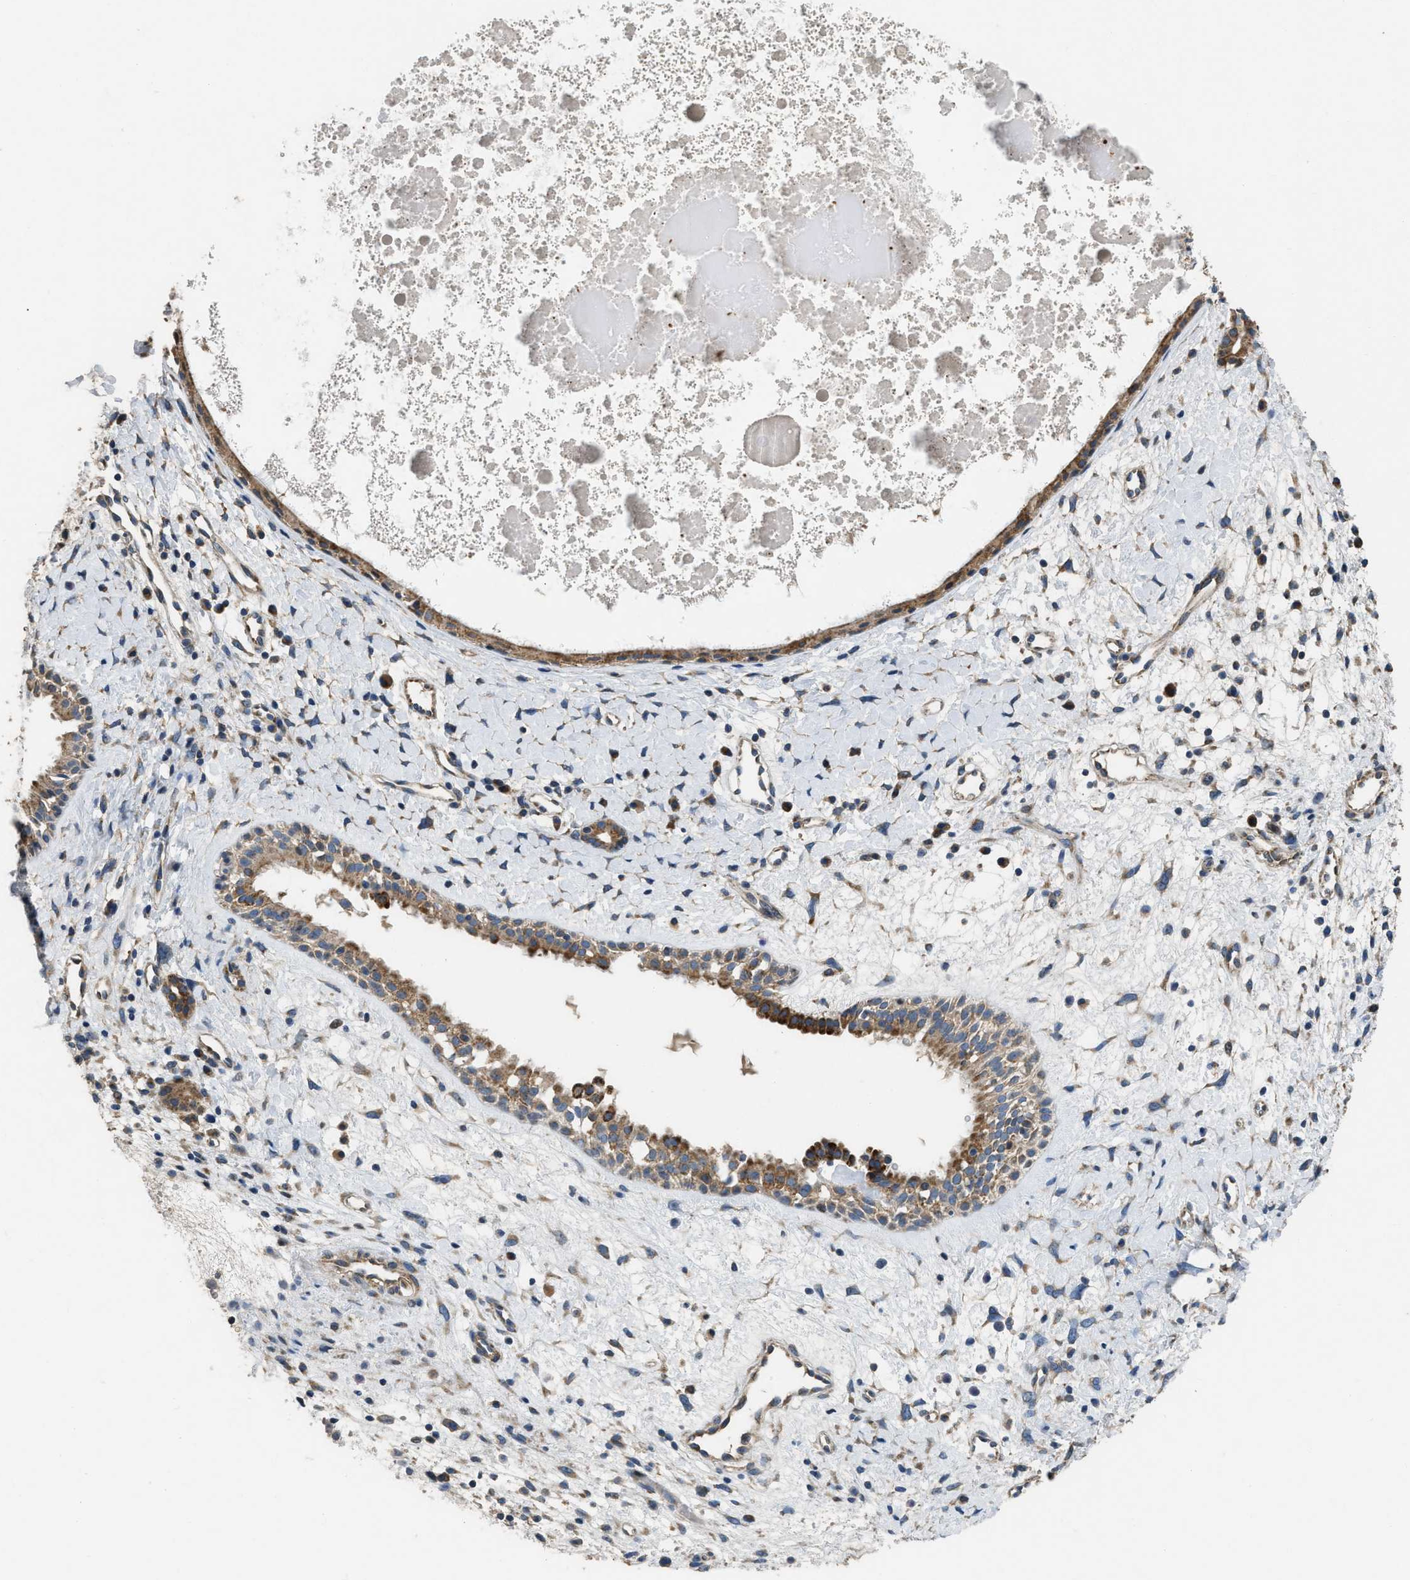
{"staining": {"intensity": "moderate", "quantity": ">75%", "location": "cytoplasmic/membranous"}, "tissue": "nasopharynx", "cell_type": "Respiratory epithelial cells", "image_type": "normal", "snomed": [{"axis": "morphology", "description": "Normal tissue, NOS"}, {"axis": "topography", "description": "Nasopharynx"}], "caption": "Immunohistochemical staining of normal human nasopharynx exhibits >75% levels of moderate cytoplasmic/membranous protein positivity in about >75% of respiratory epithelial cells.", "gene": "TMEM150A", "patient": {"sex": "male", "age": 22}}